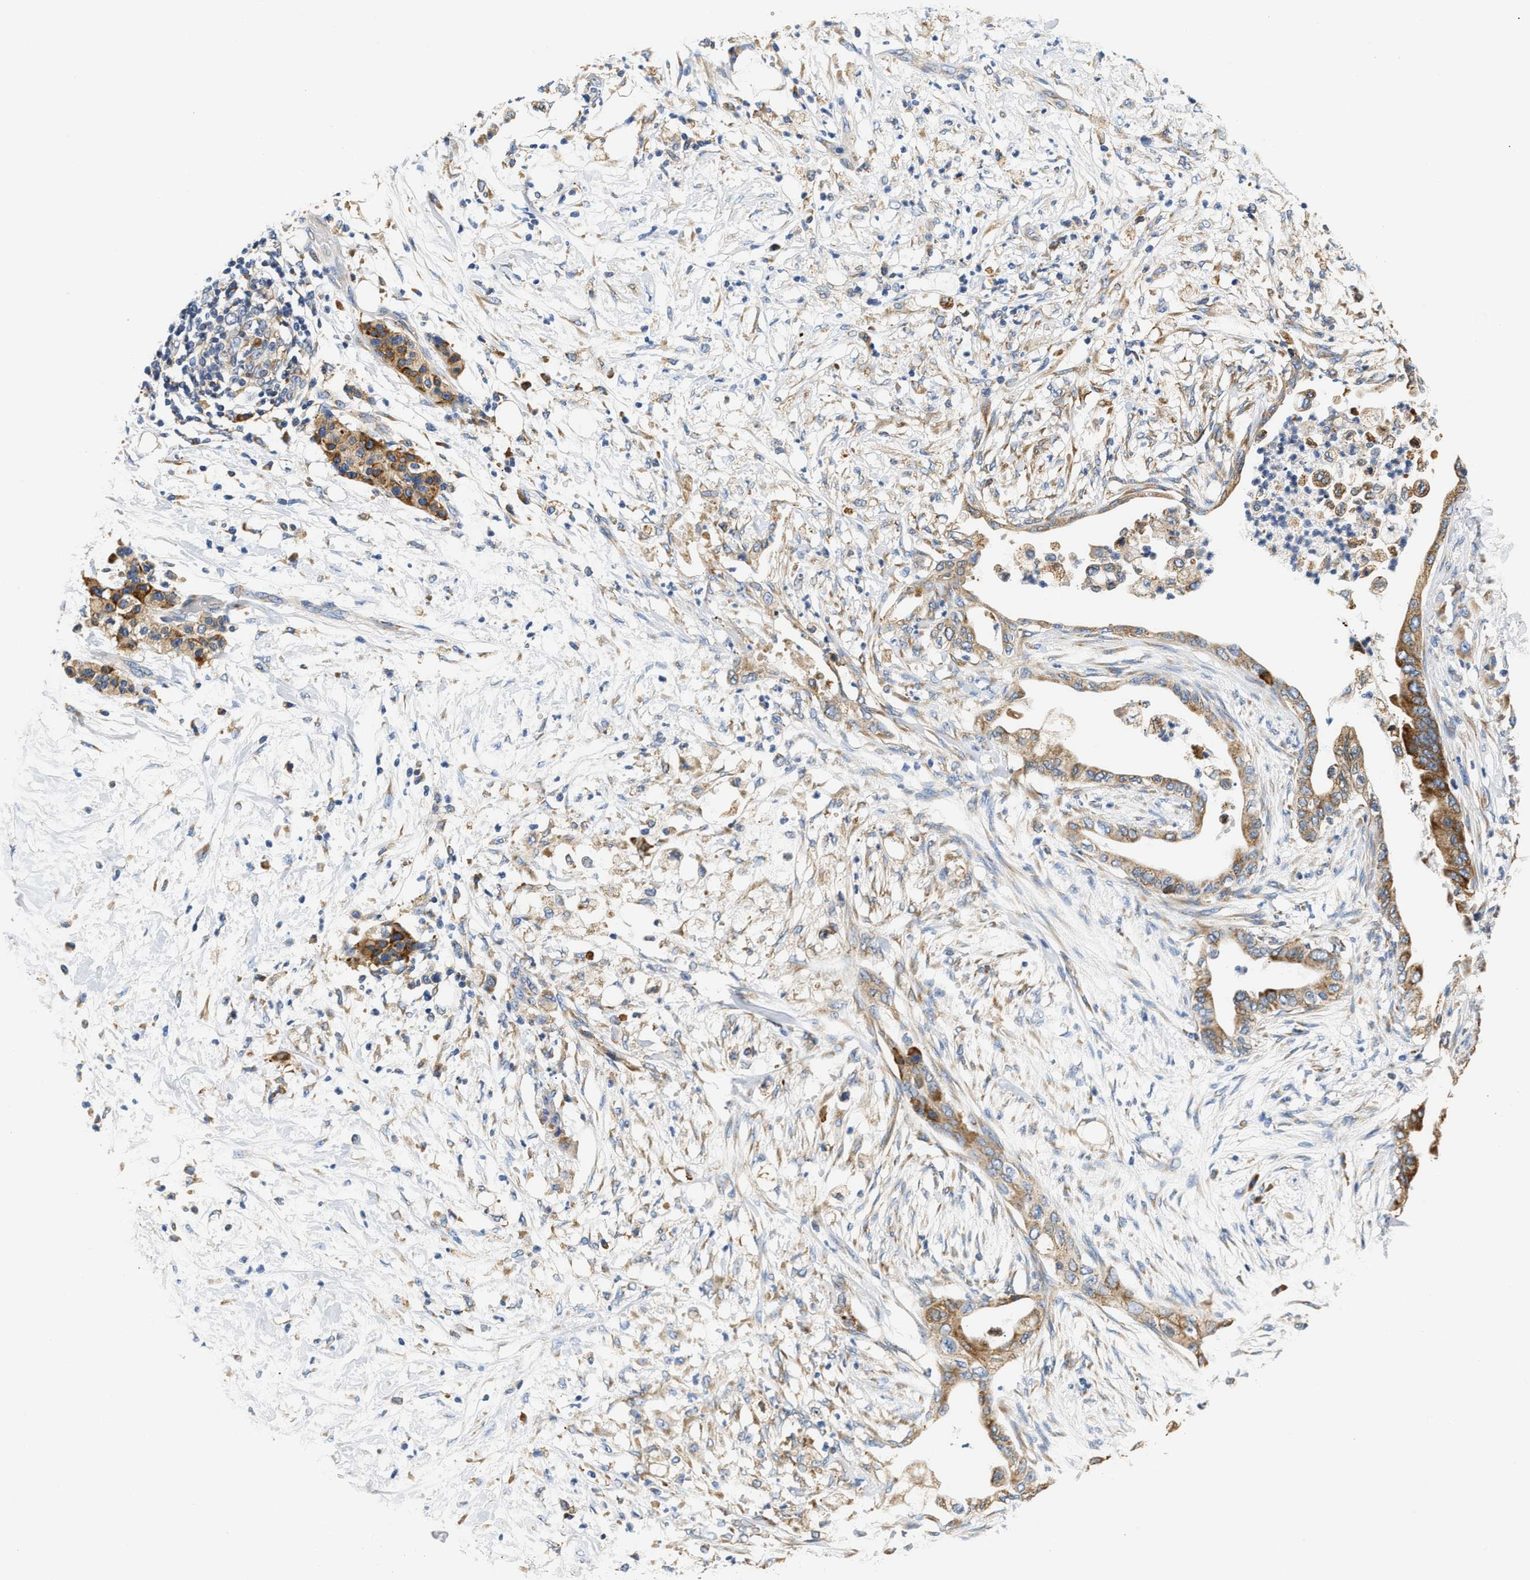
{"staining": {"intensity": "moderate", "quantity": ">75%", "location": "cytoplasmic/membranous"}, "tissue": "pancreatic cancer", "cell_type": "Tumor cells", "image_type": "cancer", "snomed": [{"axis": "morphology", "description": "Normal tissue, NOS"}, {"axis": "morphology", "description": "Adenocarcinoma, NOS"}, {"axis": "topography", "description": "Pancreas"}, {"axis": "topography", "description": "Duodenum"}], "caption": "Adenocarcinoma (pancreatic) stained for a protein reveals moderate cytoplasmic/membranous positivity in tumor cells.", "gene": "HDHD3", "patient": {"sex": "female", "age": 60}}